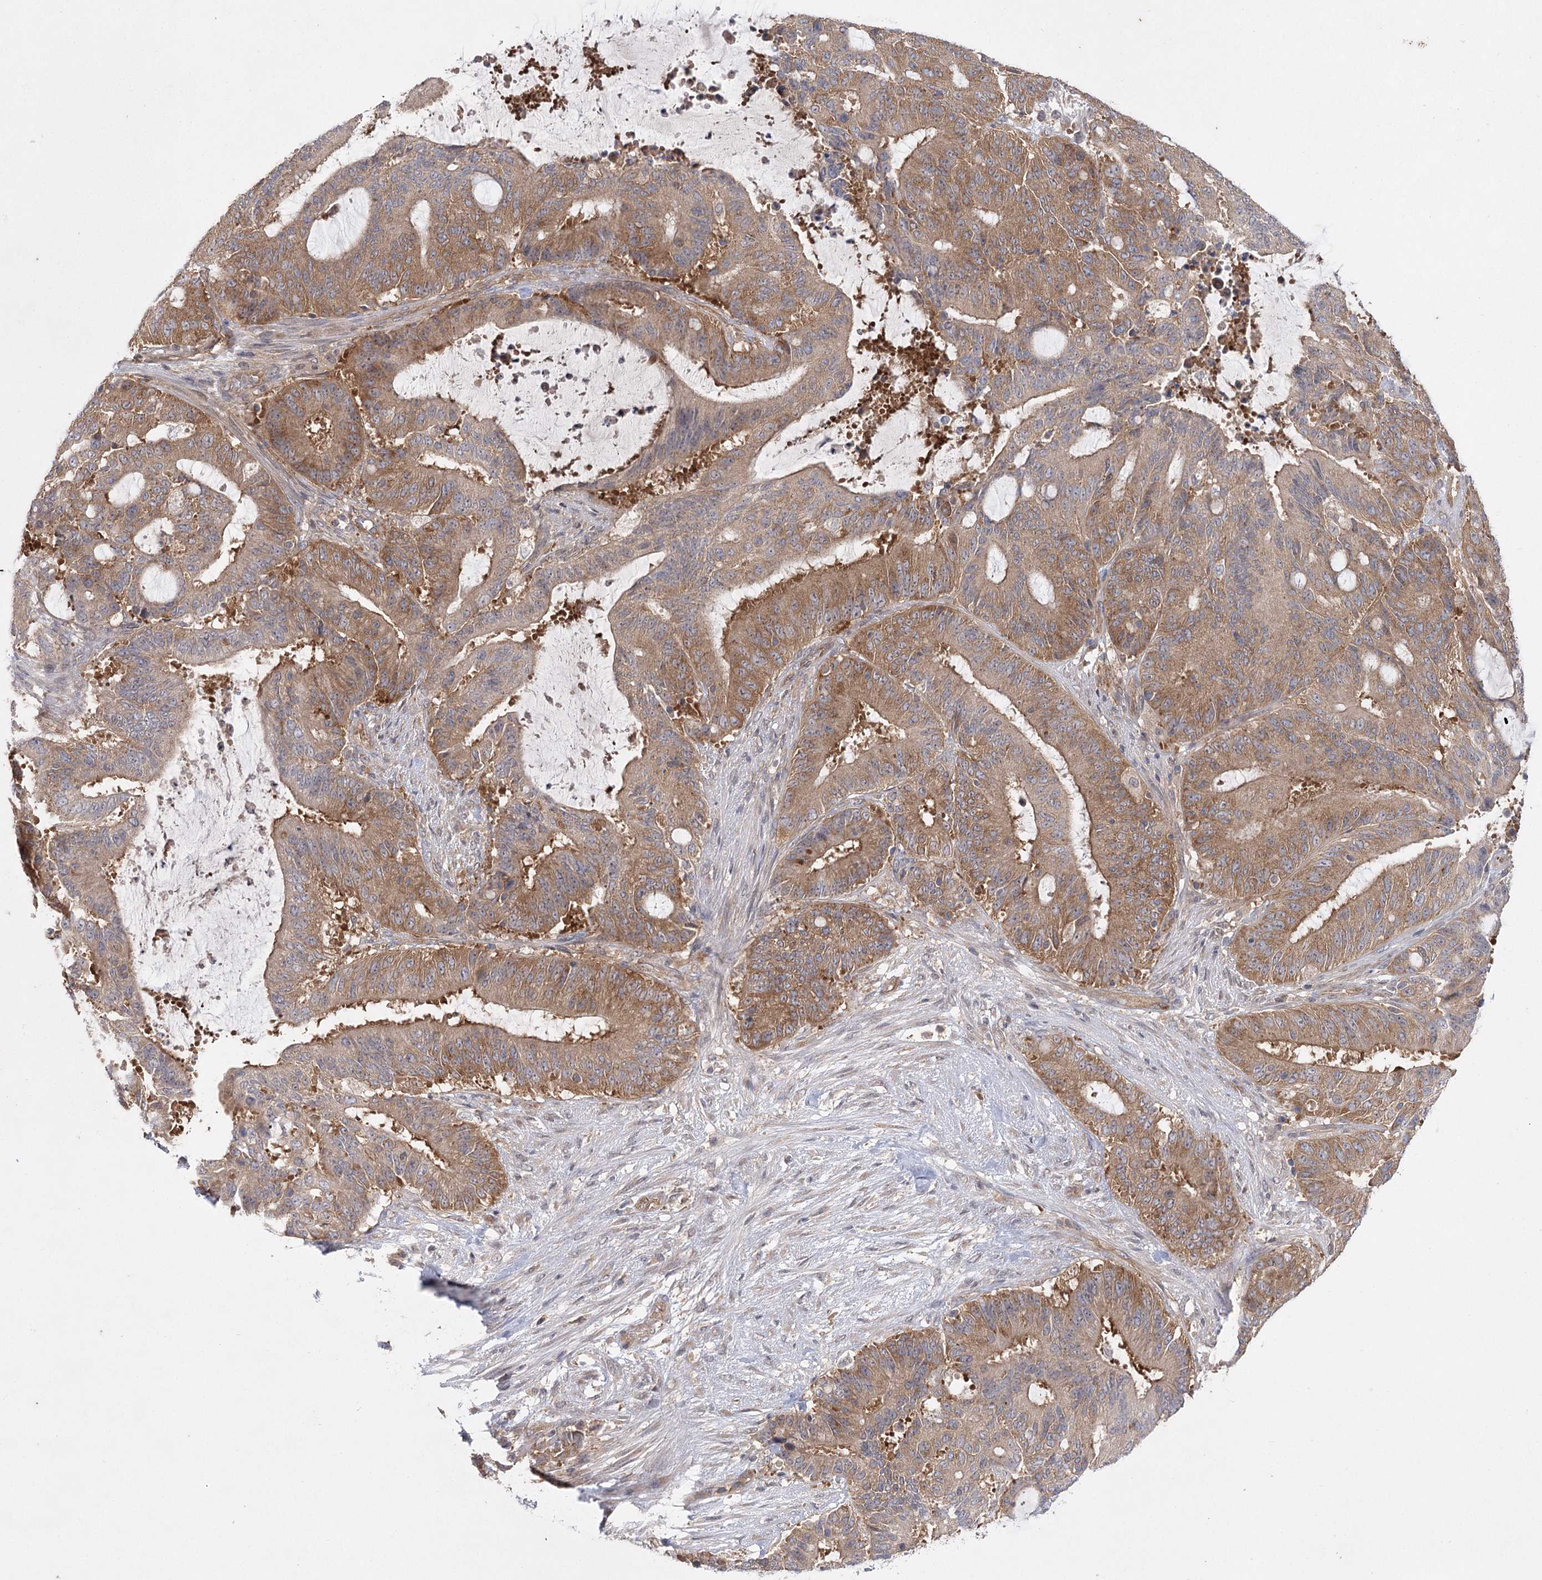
{"staining": {"intensity": "moderate", "quantity": ">75%", "location": "cytoplasmic/membranous"}, "tissue": "liver cancer", "cell_type": "Tumor cells", "image_type": "cancer", "snomed": [{"axis": "morphology", "description": "Normal tissue, NOS"}, {"axis": "morphology", "description": "Cholangiocarcinoma"}, {"axis": "topography", "description": "Liver"}, {"axis": "topography", "description": "Peripheral nerve tissue"}], "caption": "Liver cholangiocarcinoma was stained to show a protein in brown. There is medium levels of moderate cytoplasmic/membranous expression in approximately >75% of tumor cells.", "gene": "EIF3A", "patient": {"sex": "female", "age": 73}}